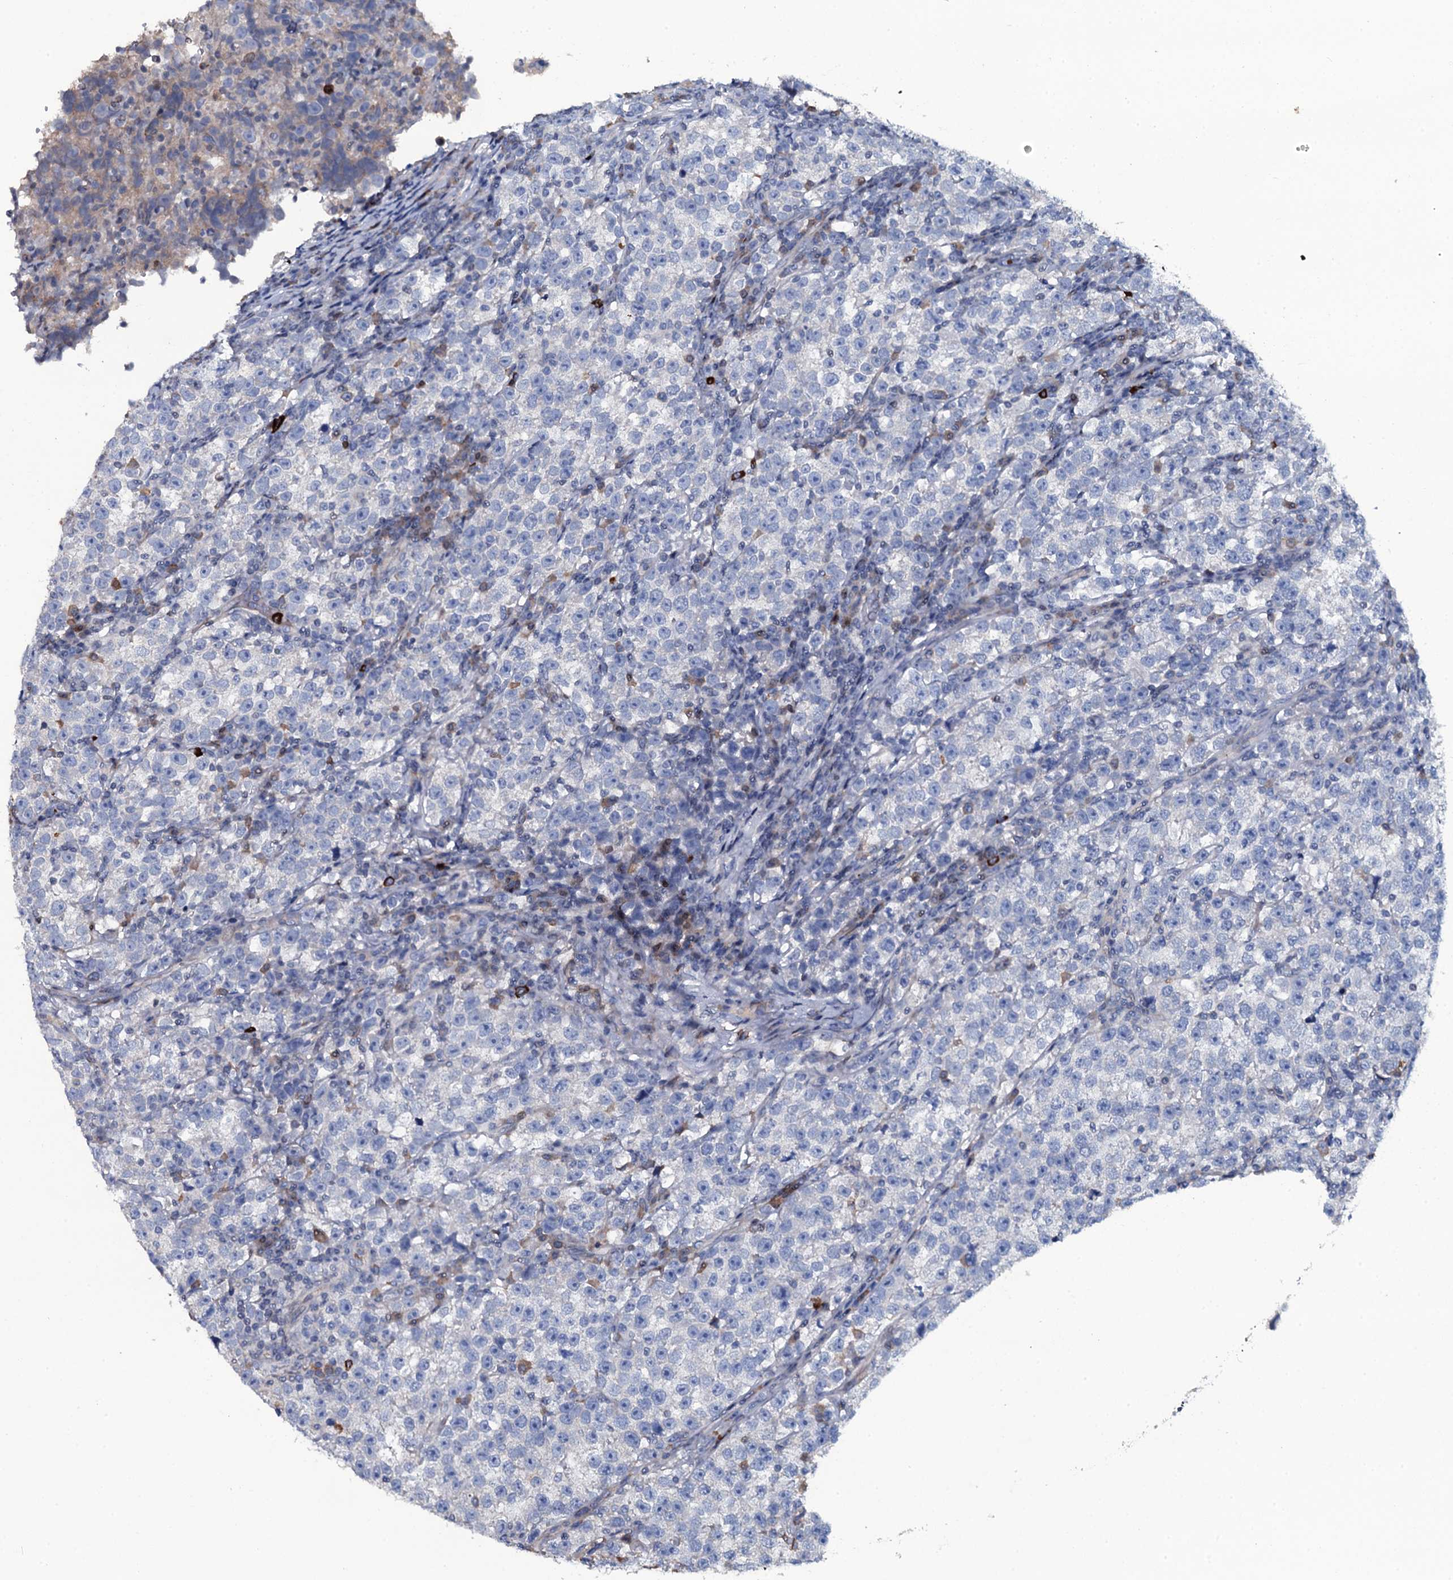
{"staining": {"intensity": "negative", "quantity": "none", "location": "none"}, "tissue": "testis cancer", "cell_type": "Tumor cells", "image_type": "cancer", "snomed": [{"axis": "morphology", "description": "Normal tissue, NOS"}, {"axis": "morphology", "description": "Seminoma, NOS"}, {"axis": "topography", "description": "Testis"}], "caption": "Tumor cells show no significant staining in testis cancer (seminoma).", "gene": "LYG2", "patient": {"sex": "male", "age": 43}}